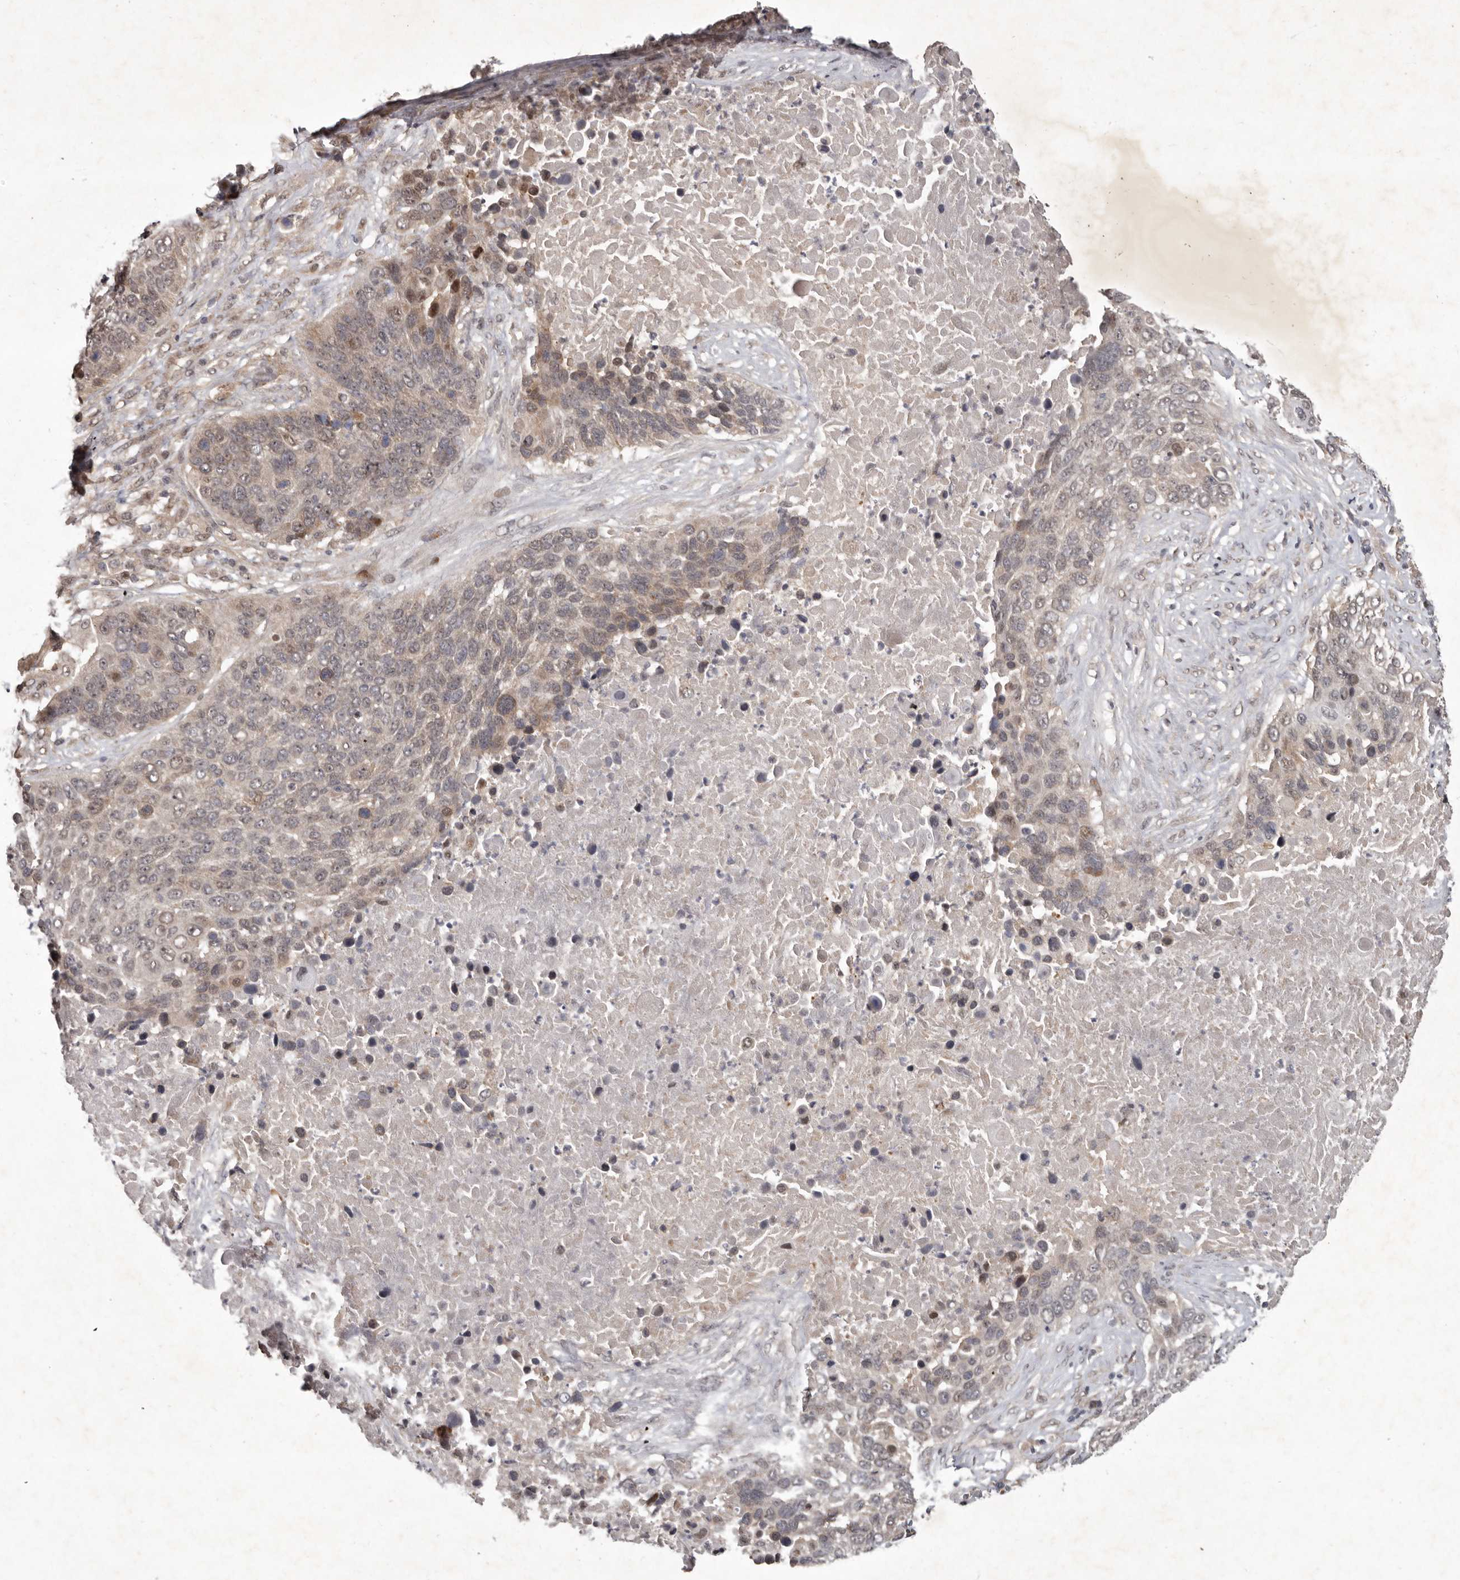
{"staining": {"intensity": "moderate", "quantity": "<25%", "location": "cytoplasmic/membranous,nuclear"}, "tissue": "lung cancer", "cell_type": "Tumor cells", "image_type": "cancer", "snomed": [{"axis": "morphology", "description": "Squamous cell carcinoma, NOS"}, {"axis": "topography", "description": "Lung"}], "caption": "IHC of human lung cancer shows low levels of moderate cytoplasmic/membranous and nuclear expression in approximately <25% of tumor cells.", "gene": "ABL1", "patient": {"sex": "male", "age": 66}}